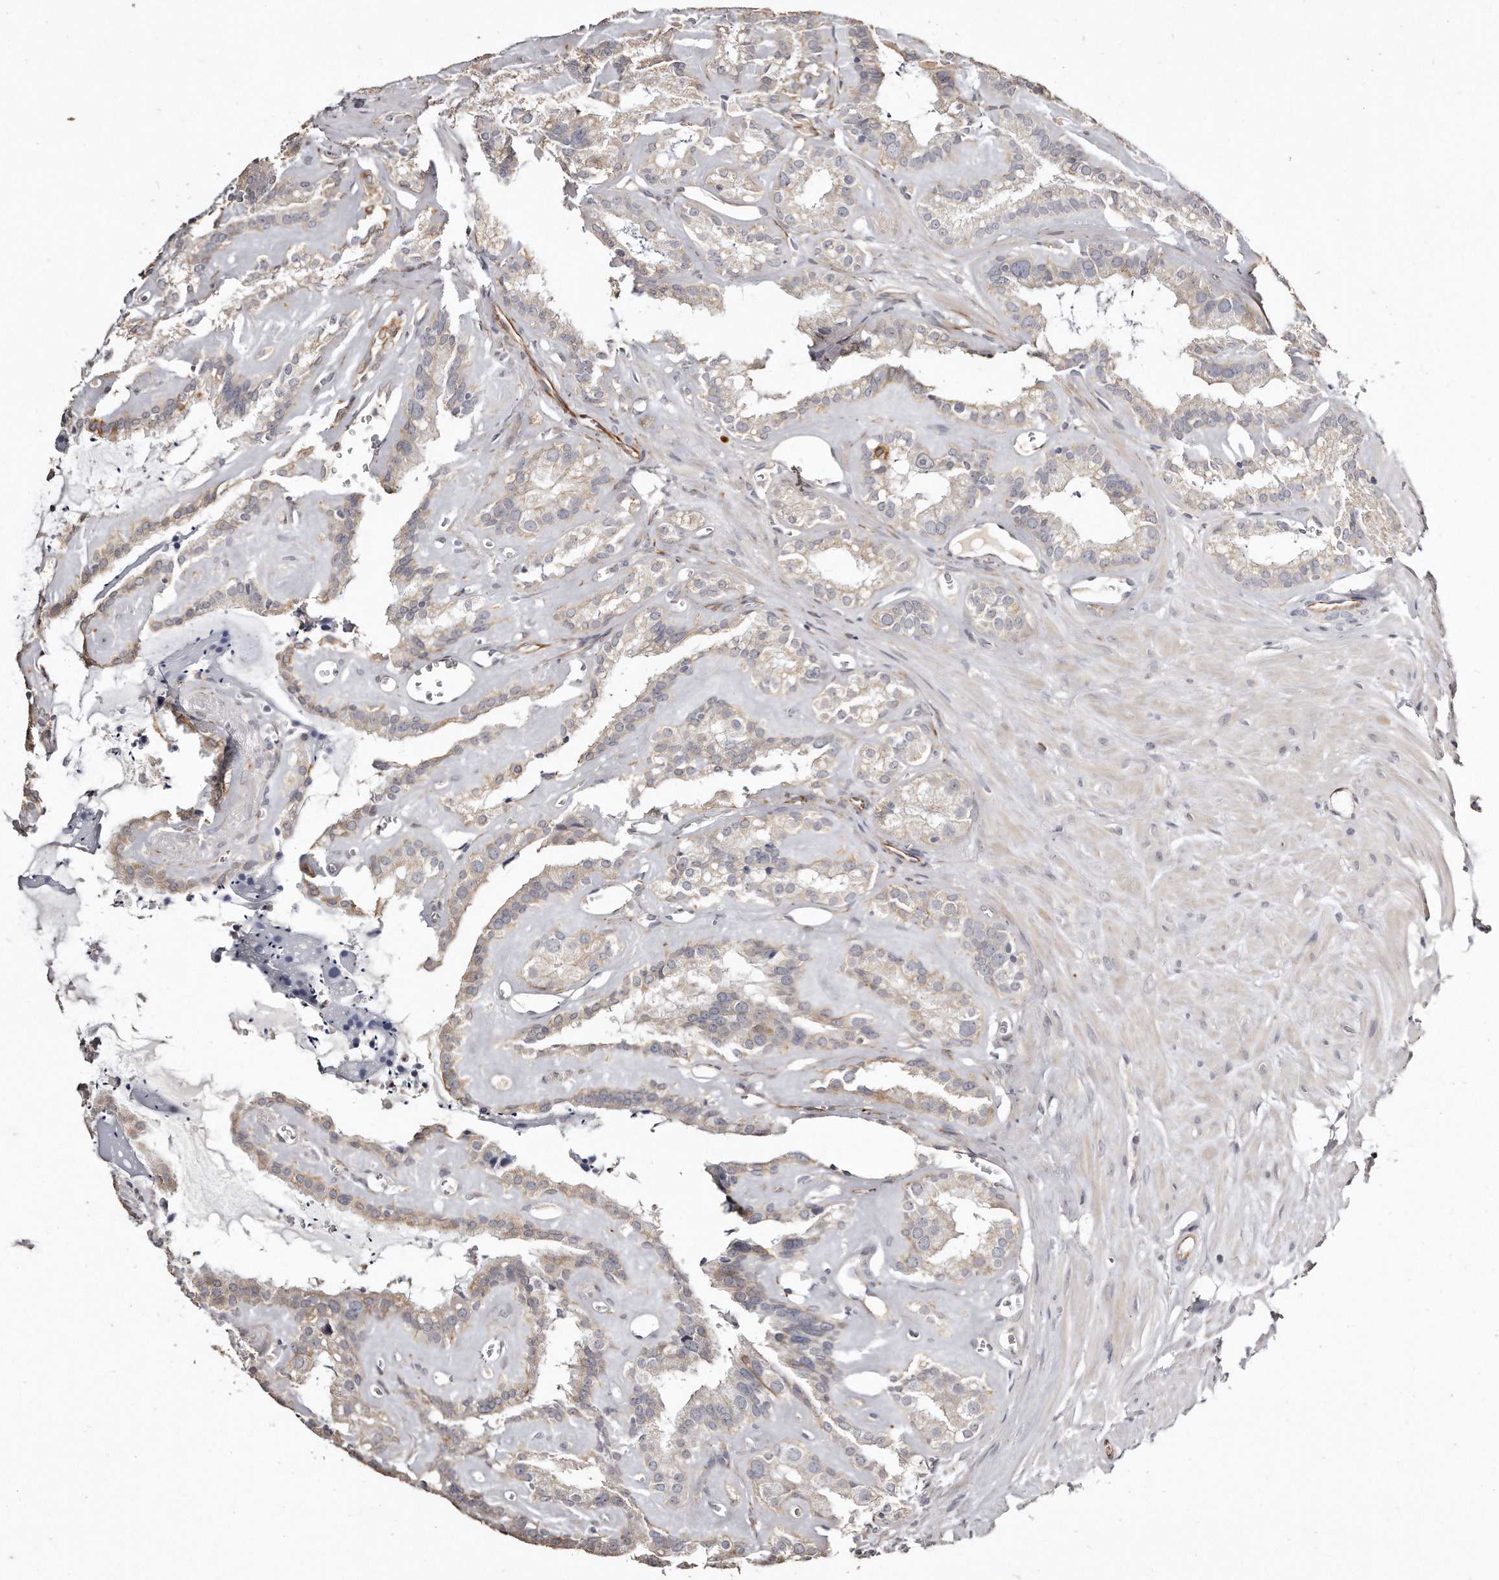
{"staining": {"intensity": "weak", "quantity": "<25%", "location": "cytoplasmic/membranous"}, "tissue": "seminal vesicle", "cell_type": "Glandular cells", "image_type": "normal", "snomed": [{"axis": "morphology", "description": "Normal tissue, NOS"}, {"axis": "topography", "description": "Prostate"}, {"axis": "topography", "description": "Seminal veicle"}], "caption": "Glandular cells show no significant protein expression in benign seminal vesicle. (Stains: DAB (3,3'-diaminobenzidine) immunohistochemistry with hematoxylin counter stain, Microscopy: brightfield microscopy at high magnification).", "gene": "ZYG11A", "patient": {"sex": "male", "age": 59}}